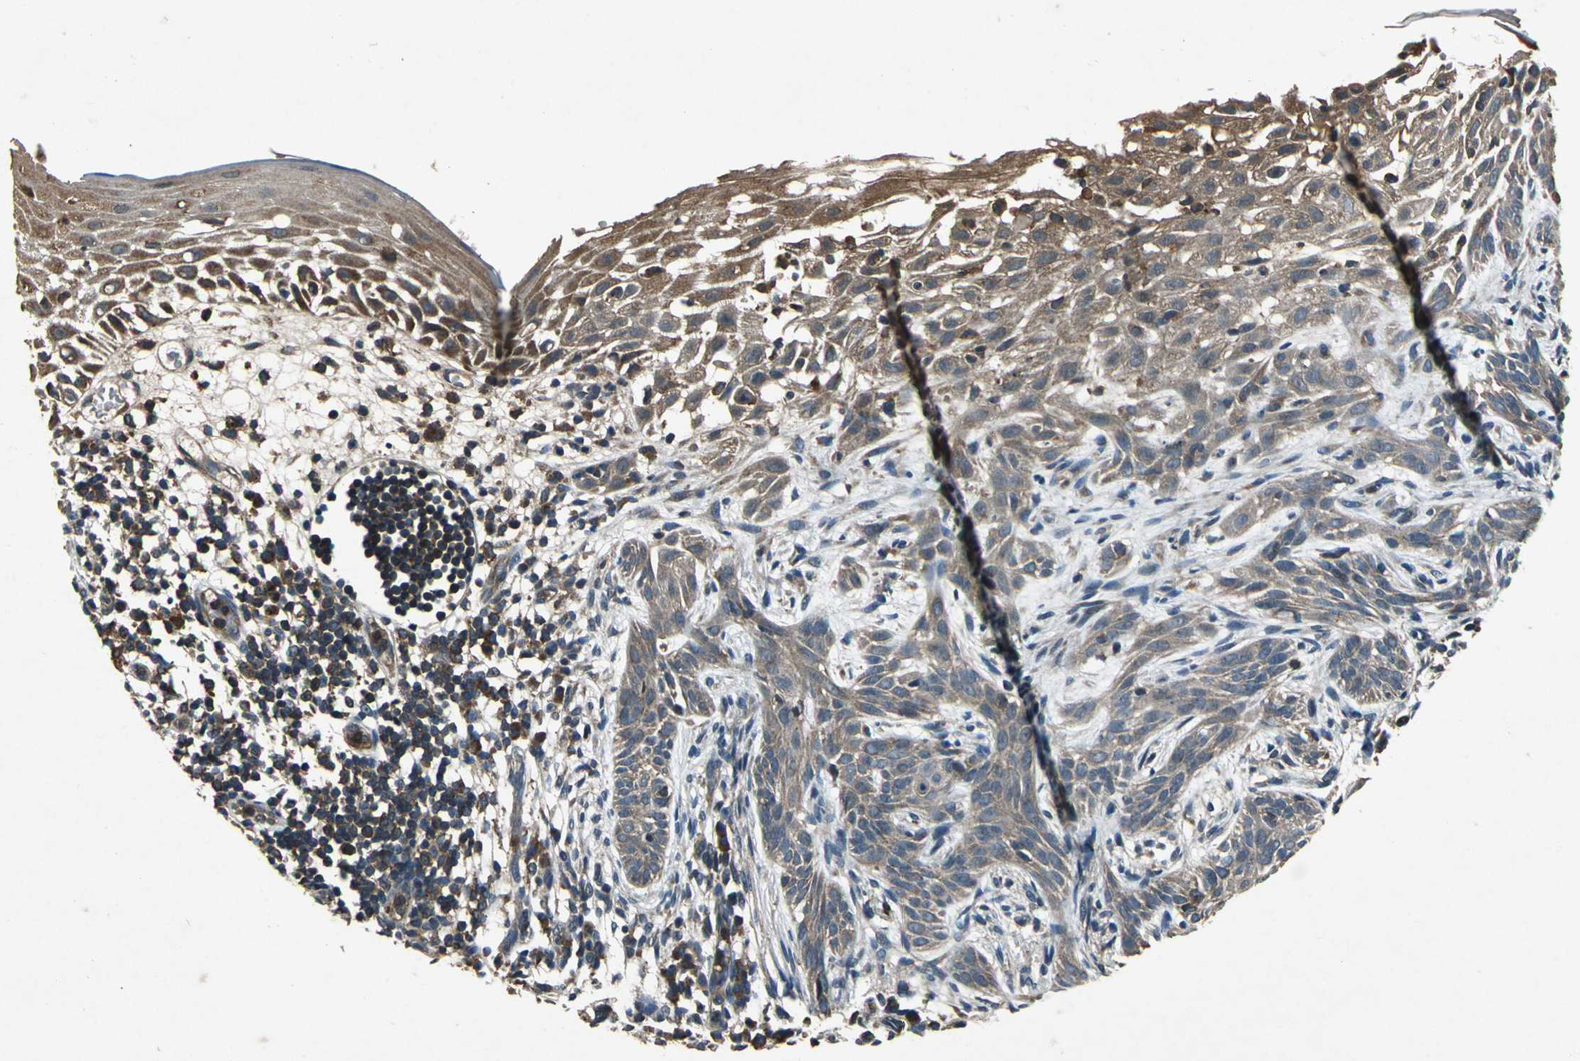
{"staining": {"intensity": "moderate", "quantity": ">75%", "location": "cytoplasmic/membranous"}, "tissue": "skin cancer", "cell_type": "Tumor cells", "image_type": "cancer", "snomed": [{"axis": "morphology", "description": "Normal tissue, NOS"}, {"axis": "morphology", "description": "Basal cell carcinoma"}, {"axis": "topography", "description": "Skin"}], "caption": "Immunohistochemical staining of human skin cancer (basal cell carcinoma) demonstrates medium levels of moderate cytoplasmic/membranous expression in approximately >75% of tumor cells. The protein is shown in brown color, while the nuclei are stained blue.", "gene": "ZNF608", "patient": {"sex": "female", "age": 69}}